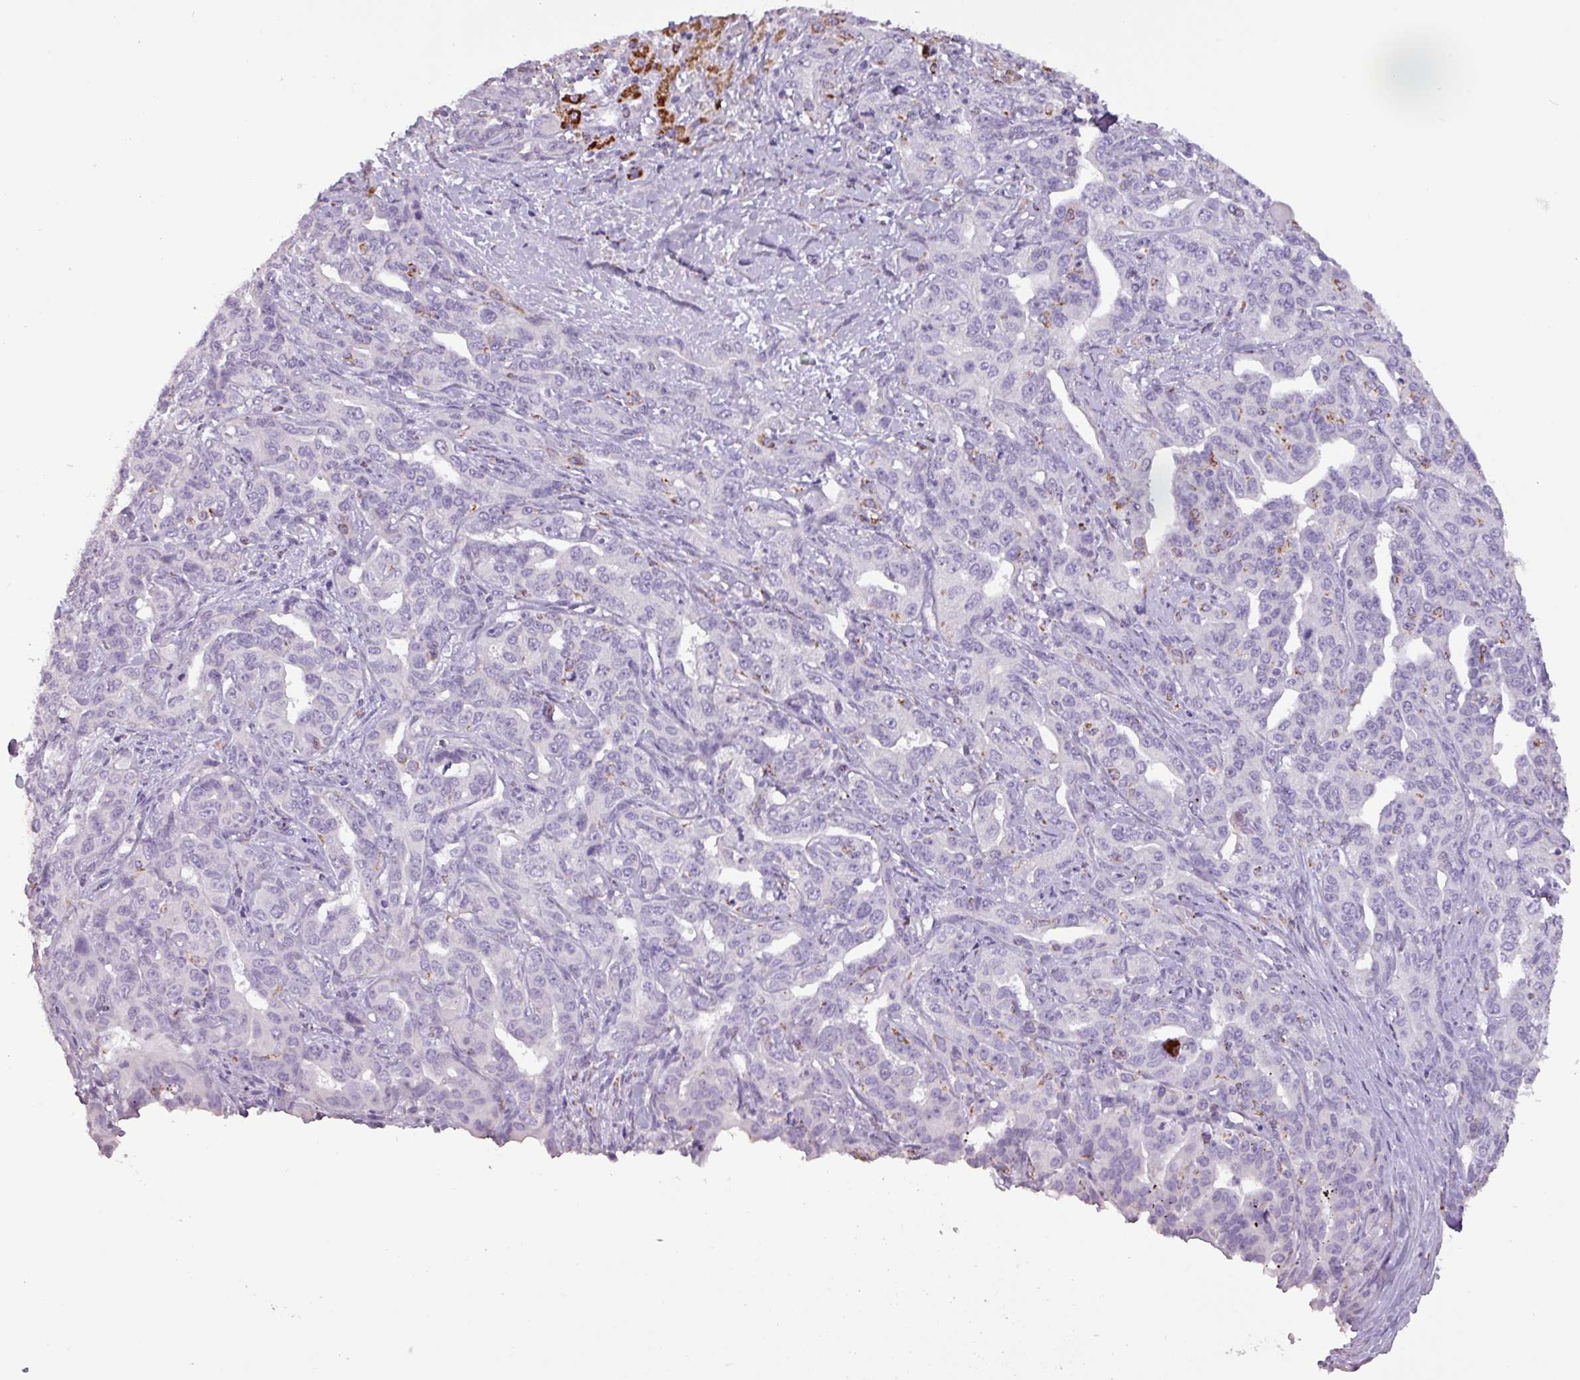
{"staining": {"intensity": "weak", "quantity": "<25%", "location": "cytoplasmic/membranous"}, "tissue": "liver cancer", "cell_type": "Tumor cells", "image_type": "cancer", "snomed": [{"axis": "morphology", "description": "Cholangiocarcinoma"}, {"axis": "topography", "description": "Liver"}], "caption": "High magnification brightfield microscopy of liver cholangiocarcinoma stained with DAB (brown) and counterstained with hematoxylin (blue): tumor cells show no significant staining.", "gene": "ZNF667", "patient": {"sex": "male", "age": 59}}